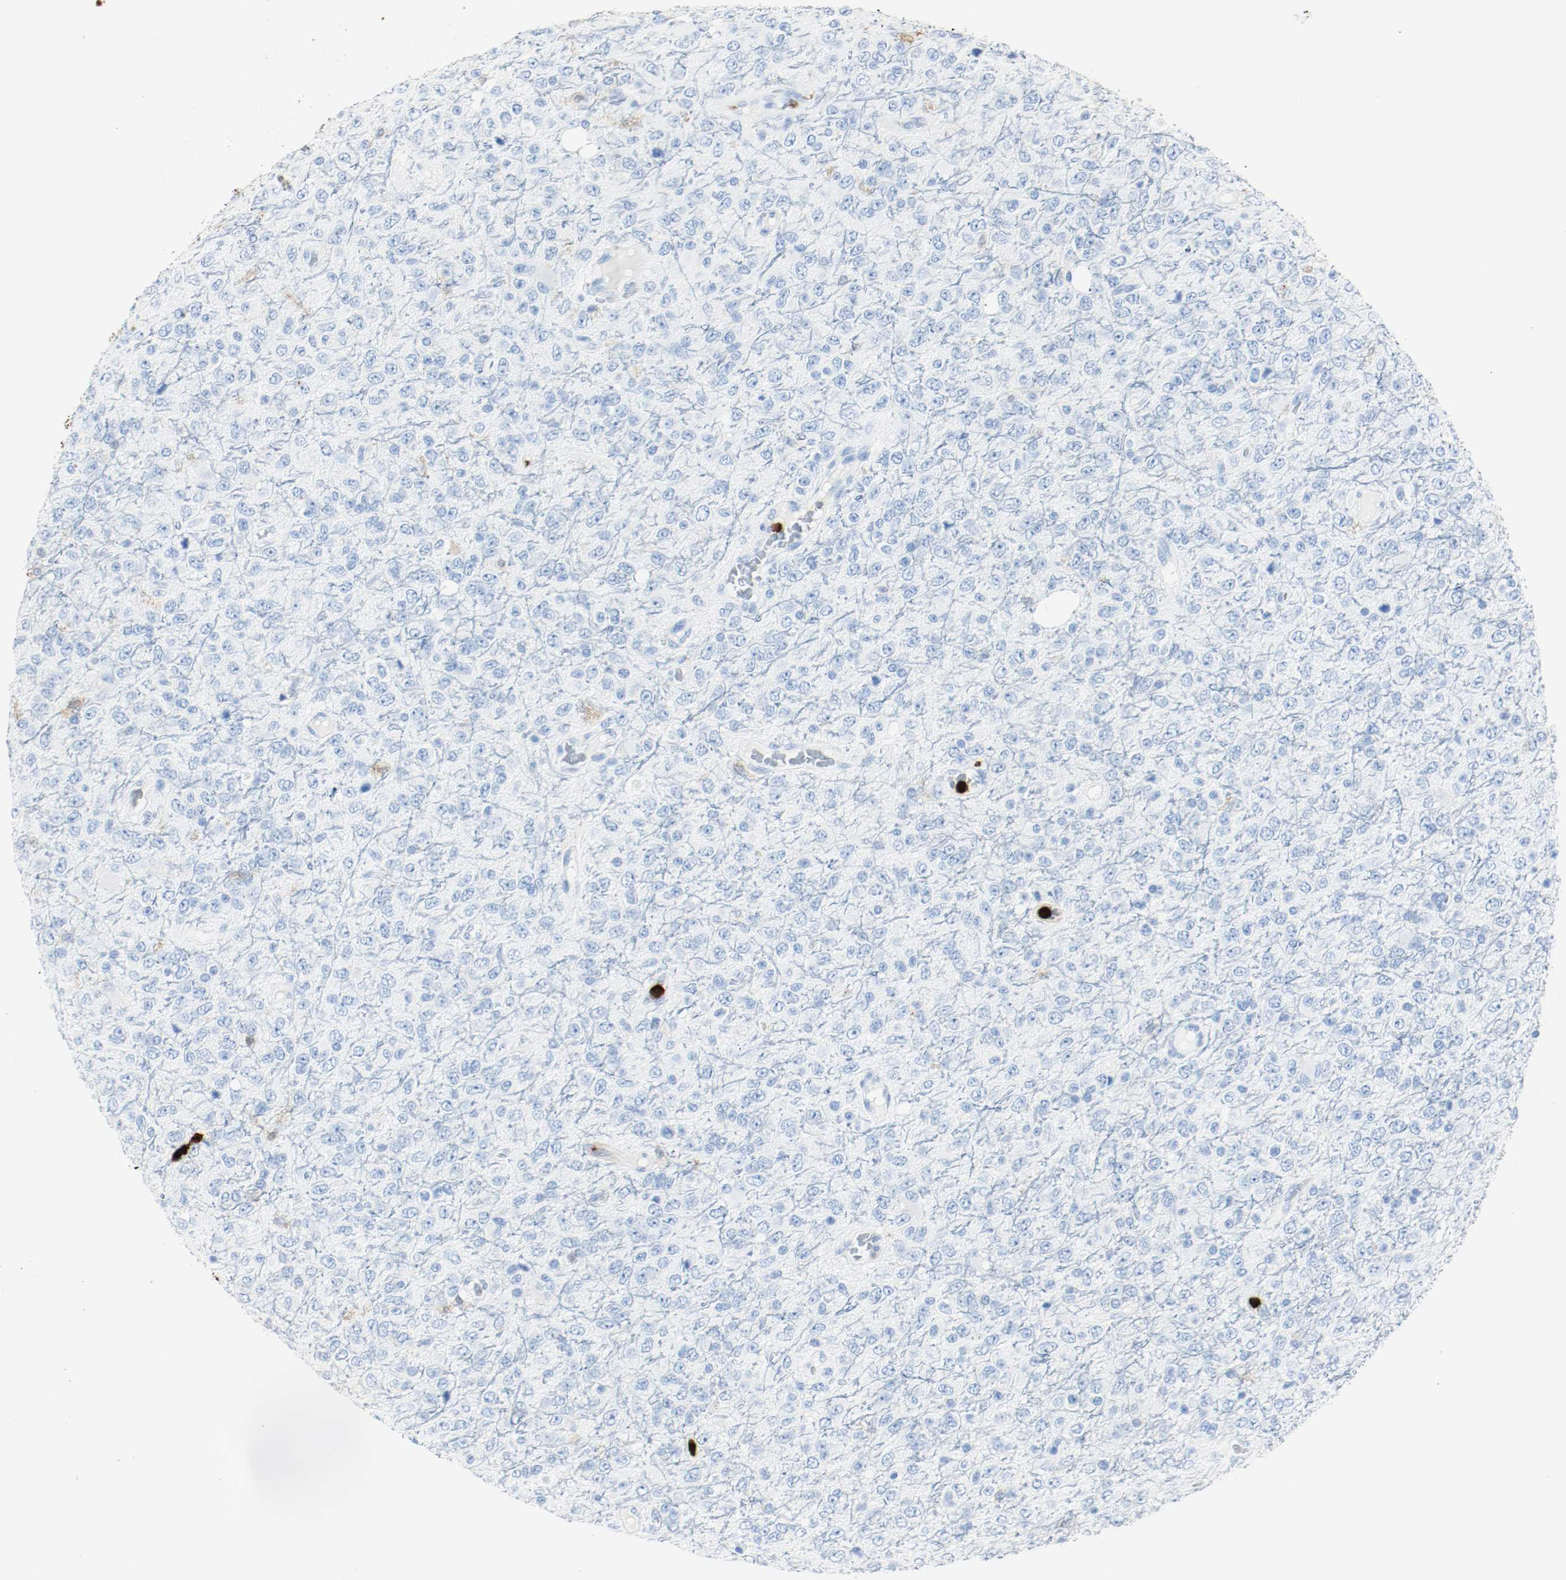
{"staining": {"intensity": "negative", "quantity": "none", "location": "none"}, "tissue": "glioma", "cell_type": "Tumor cells", "image_type": "cancer", "snomed": [{"axis": "morphology", "description": "Glioma, malignant, High grade"}, {"axis": "topography", "description": "pancreas cauda"}], "caption": "An image of malignant glioma (high-grade) stained for a protein shows no brown staining in tumor cells.", "gene": "S100A9", "patient": {"sex": "male", "age": 60}}